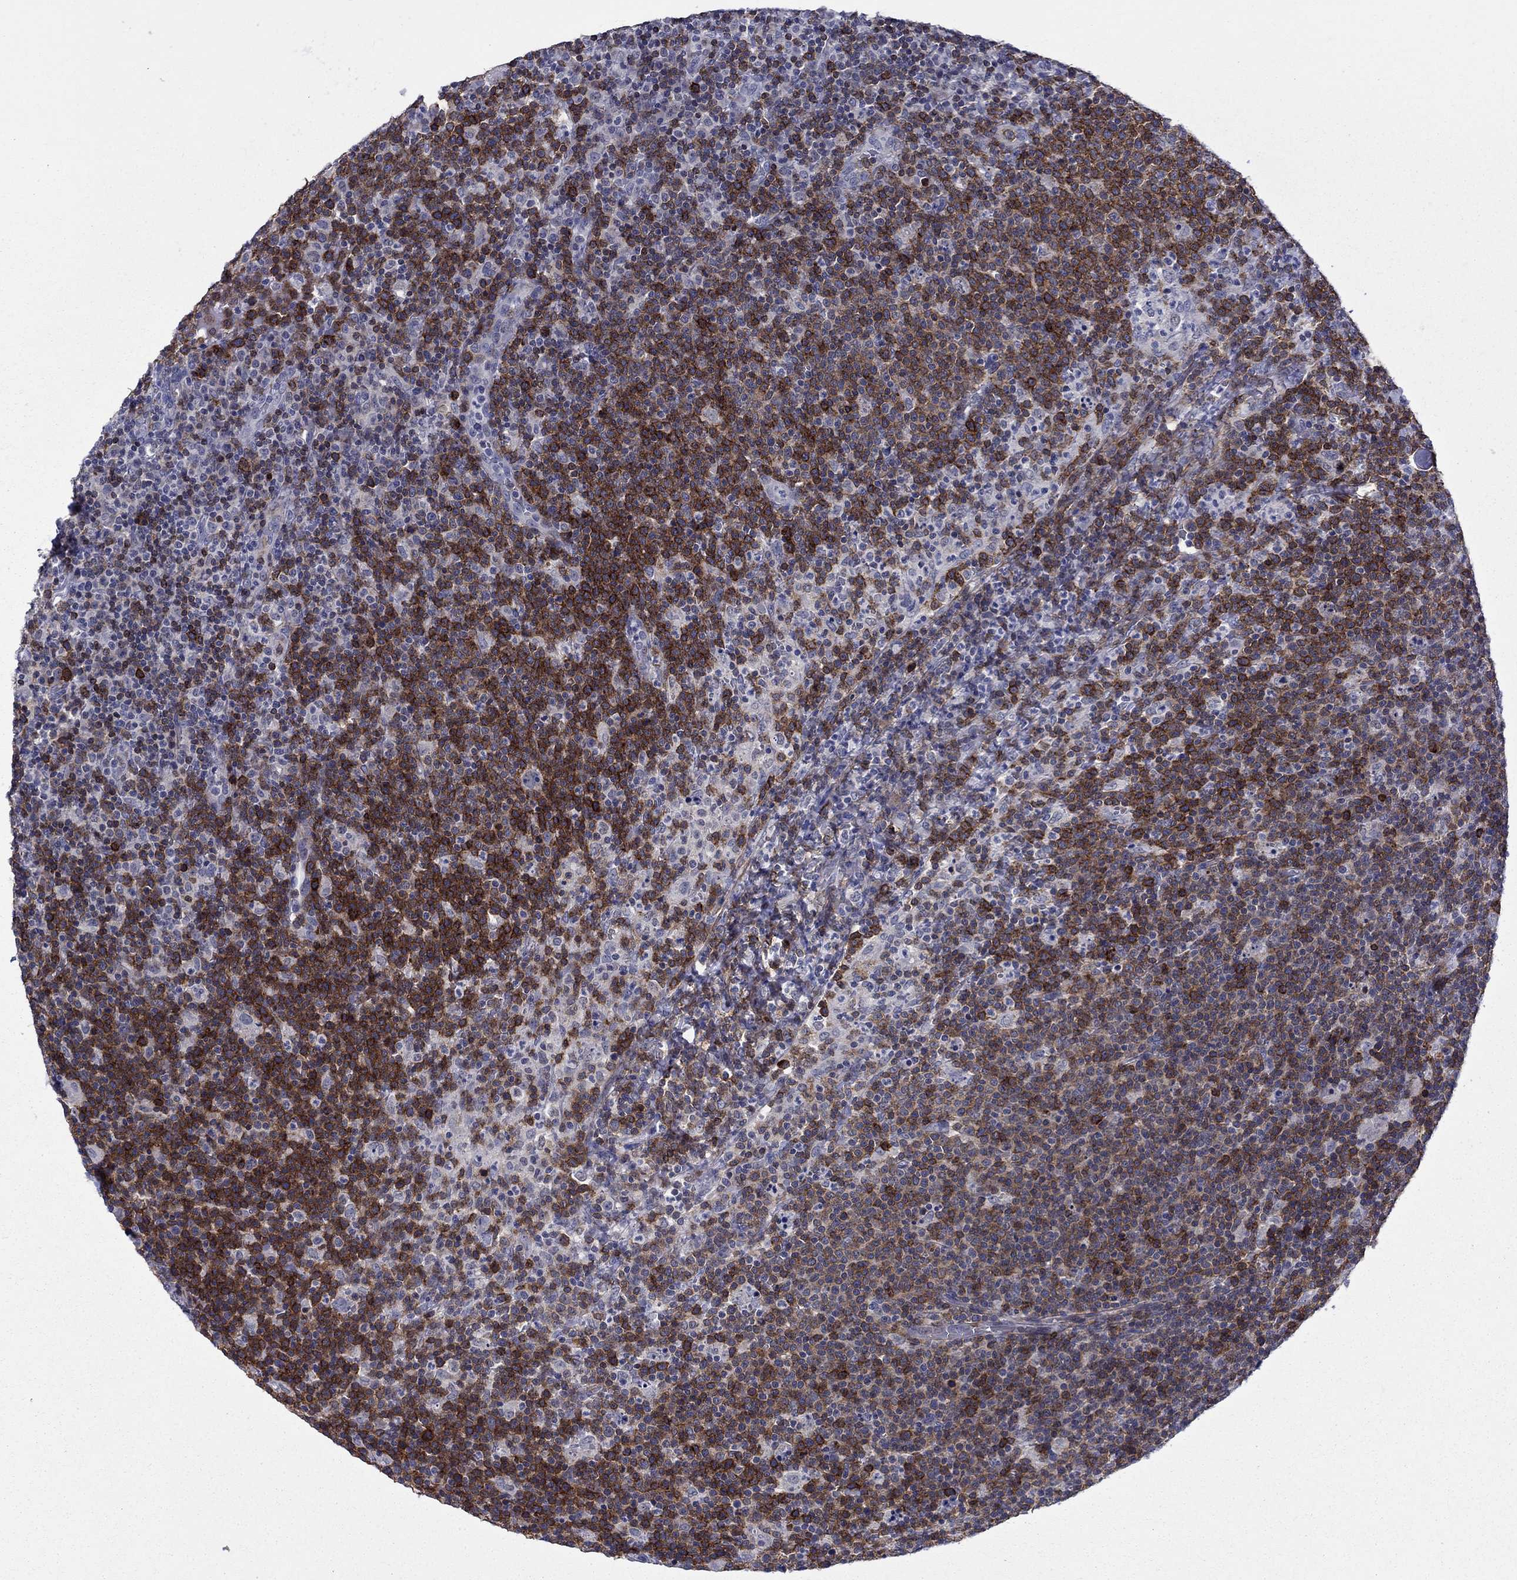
{"staining": {"intensity": "strong", "quantity": "25%-75%", "location": "cytoplasmic/membranous"}, "tissue": "lymphoma", "cell_type": "Tumor cells", "image_type": "cancer", "snomed": [{"axis": "morphology", "description": "Malignant lymphoma, non-Hodgkin's type, High grade"}, {"axis": "topography", "description": "Lymph node"}], "caption": "An image of human high-grade malignant lymphoma, non-Hodgkin's type stained for a protein reveals strong cytoplasmic/membranous brown staining in tumor cells.", "gene": "LMO7", "patient": {"sex": "male", "age": 61}}